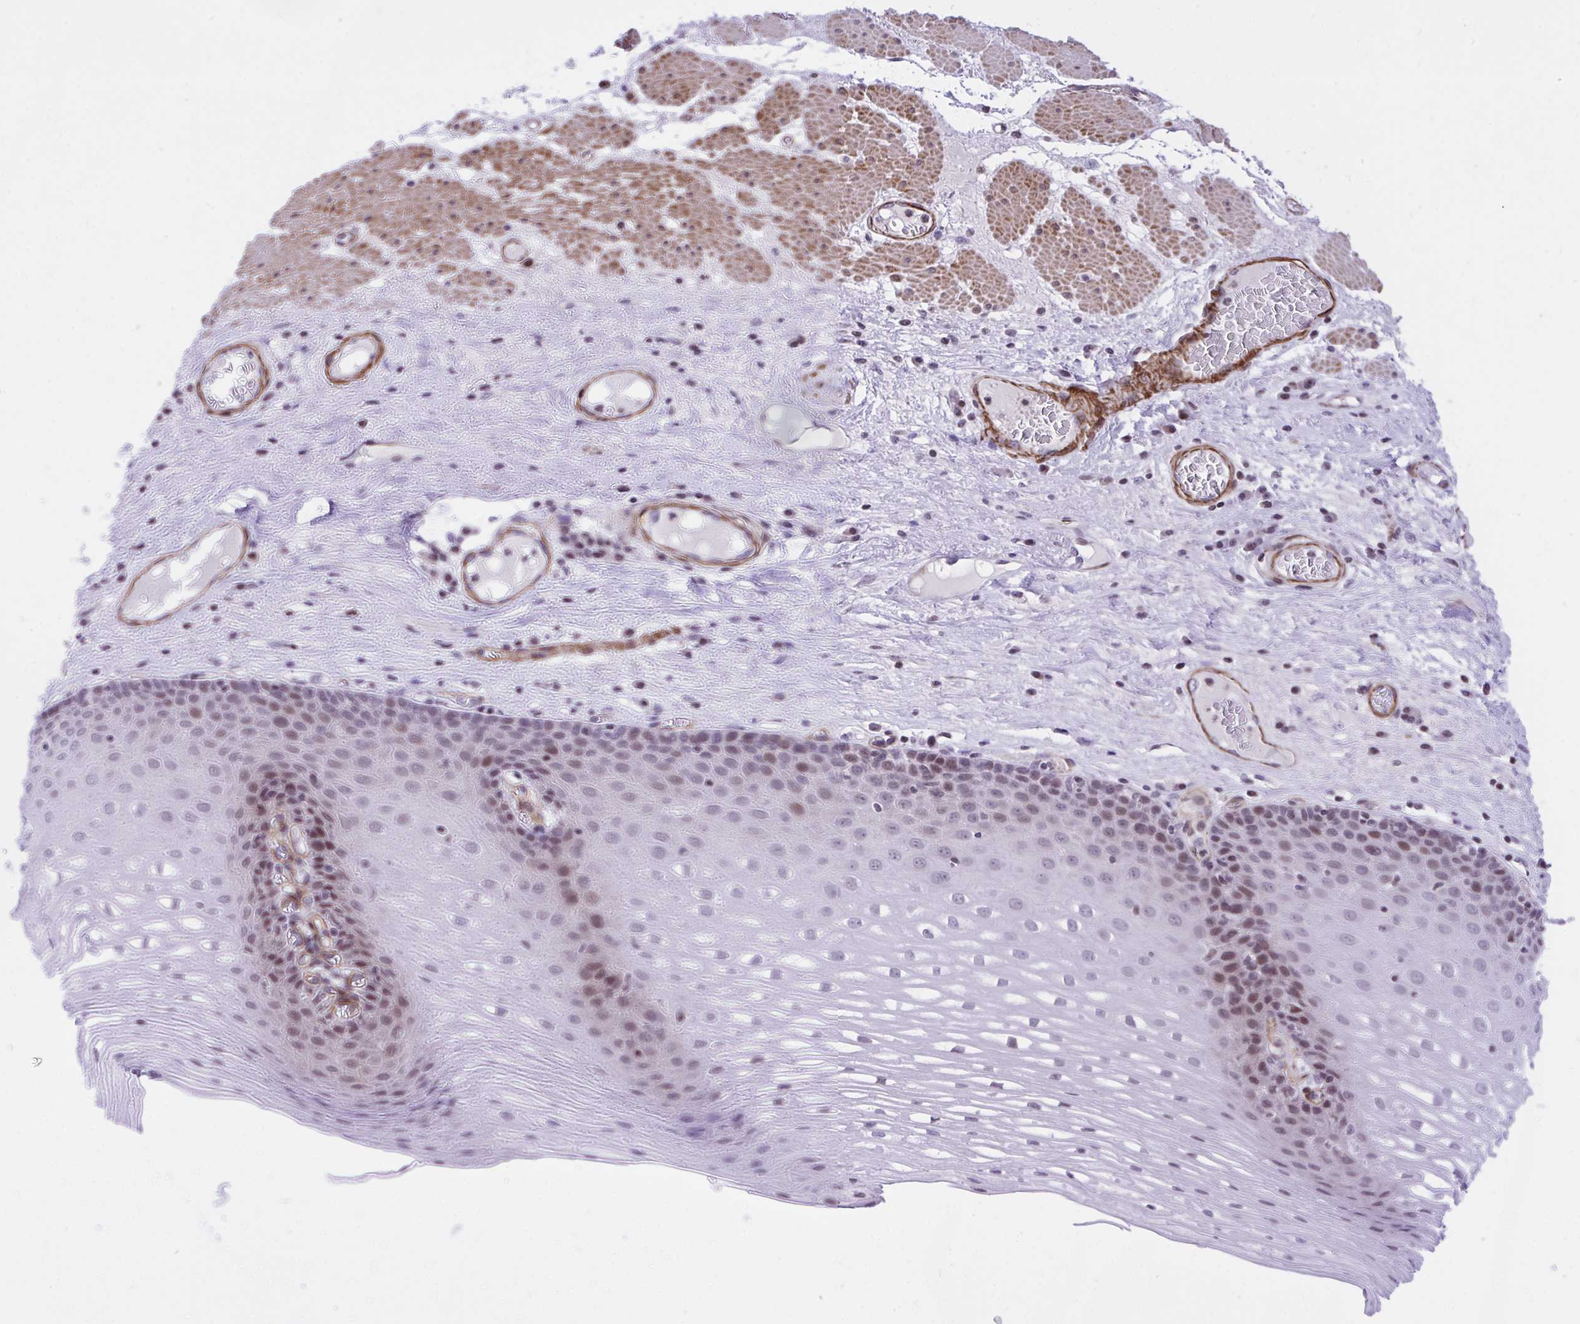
{"staining": {"intensity": "weak", "quantity": "25%-75%", "location": "nuclear"}, "tissue": "esophagus", "cell_type": "Squamous epithelial cells", "image_type": "normal", "snomed": [{"axis": "morphology", "description": "Normal tissue, NOS"}, {"axis": "topography", "description": "Esophagus"}], "caption": "Squamous epithelial cells reveal low levels of weak nuclear expression in about 25%-75% of cells in benign human esophagus. (DAB (3,3'-diaminobenzidine) IHC, brown staining for protein, blue staining for nuclei).", "gene": "KCNN4", "patient": {"sex": "male", "age": 62}}